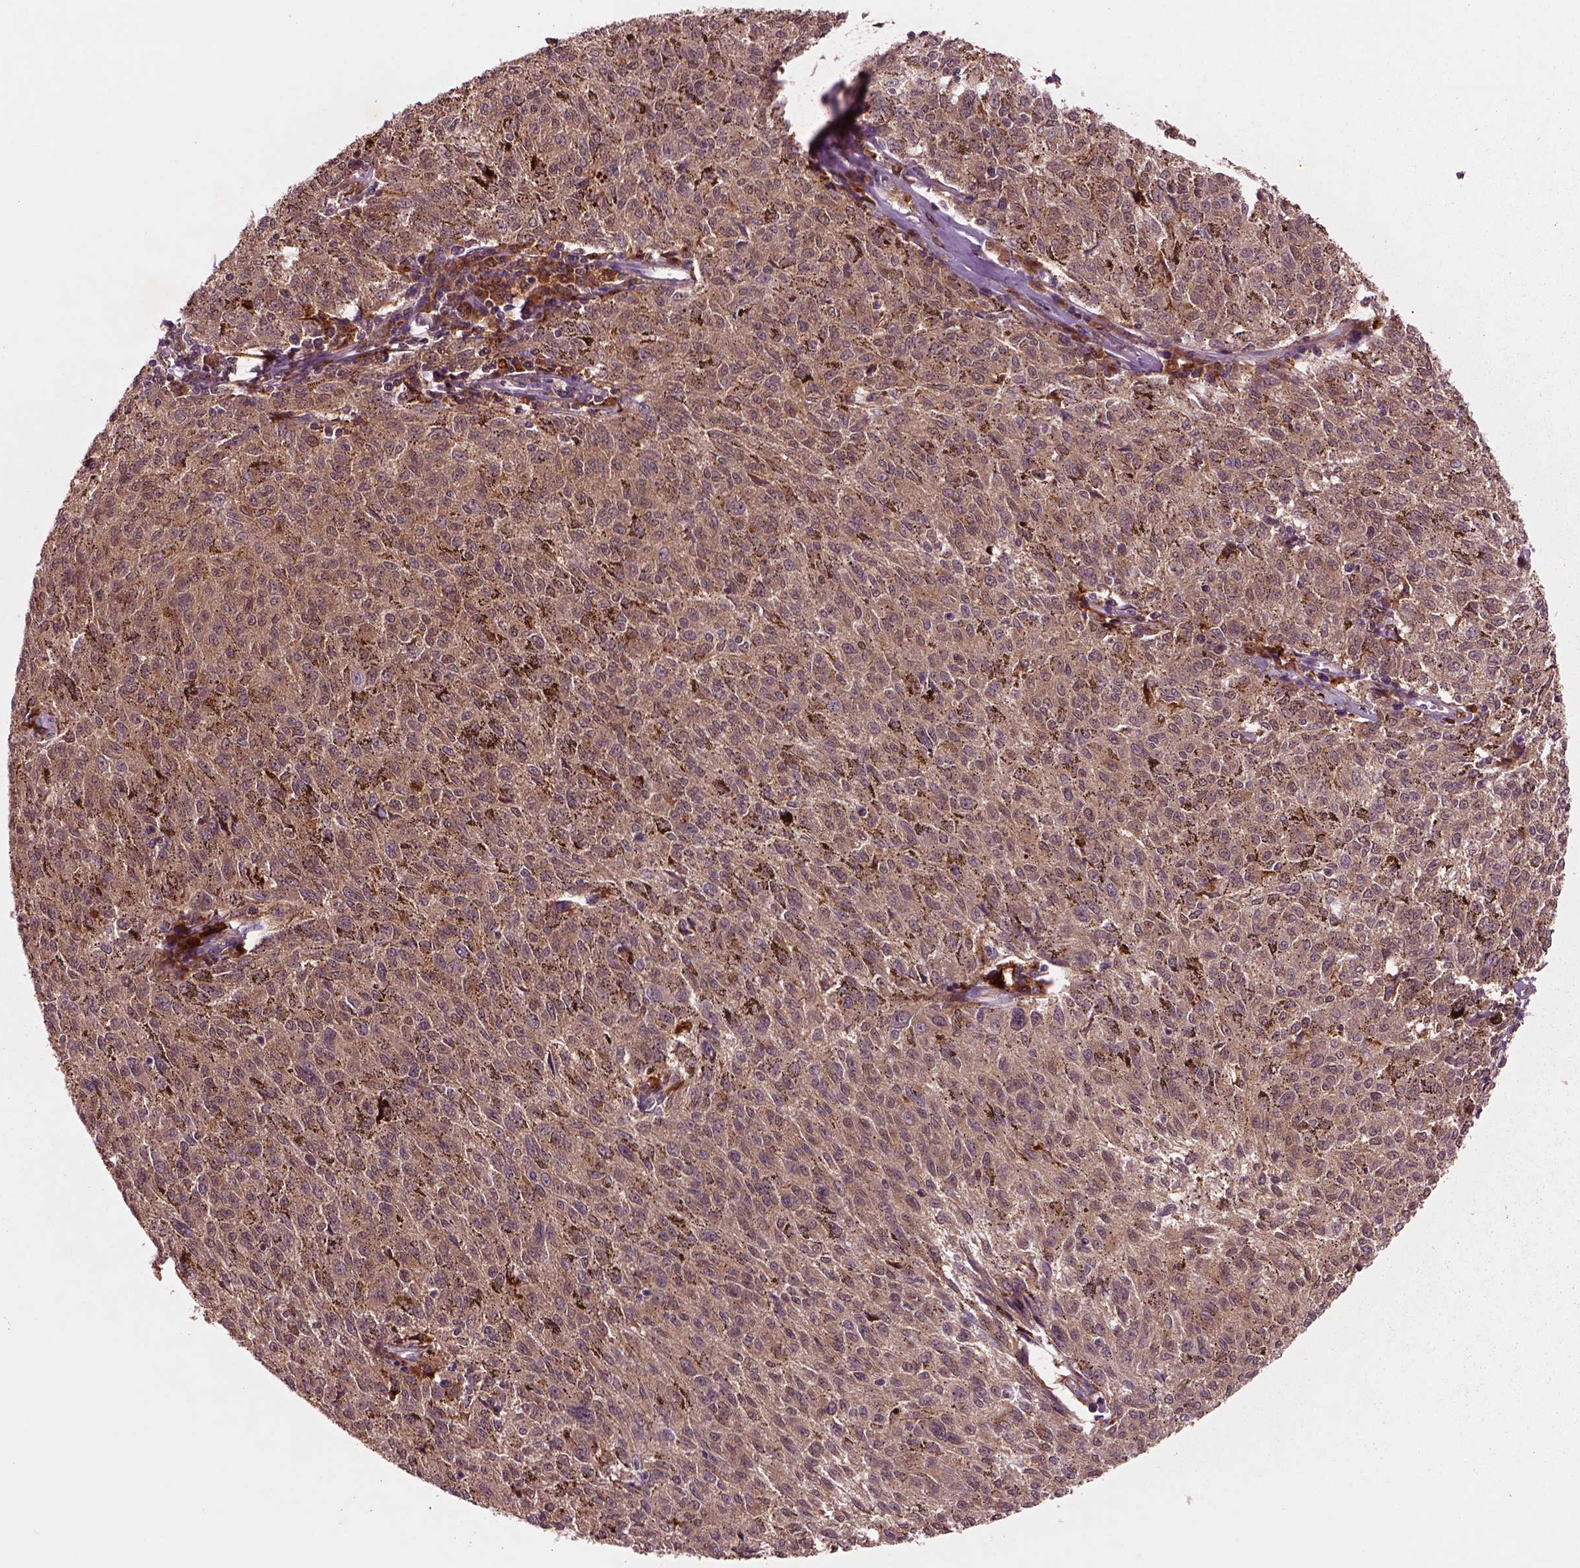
{"staining": {"intensity": "moderate", "quantity": ">75%", "location": "cytoplasmic/membranous"}, "tissue": "melanoma", "cell_type": "Tumor cells", "image_type": "cancer", "snomed": [{"axis": "morphology", "description": "Malignant melanoma, NOS"}, {"axis": "topography", "description": "Skin"}], "caption": "Human malignant melanoma stained with a brown dye displays moderate cytoplasmic/membranous positive positivity in approximately >75% of tumor cells.", "gene": "MDP1", "patient": {"sex": "female", "age": 72}}